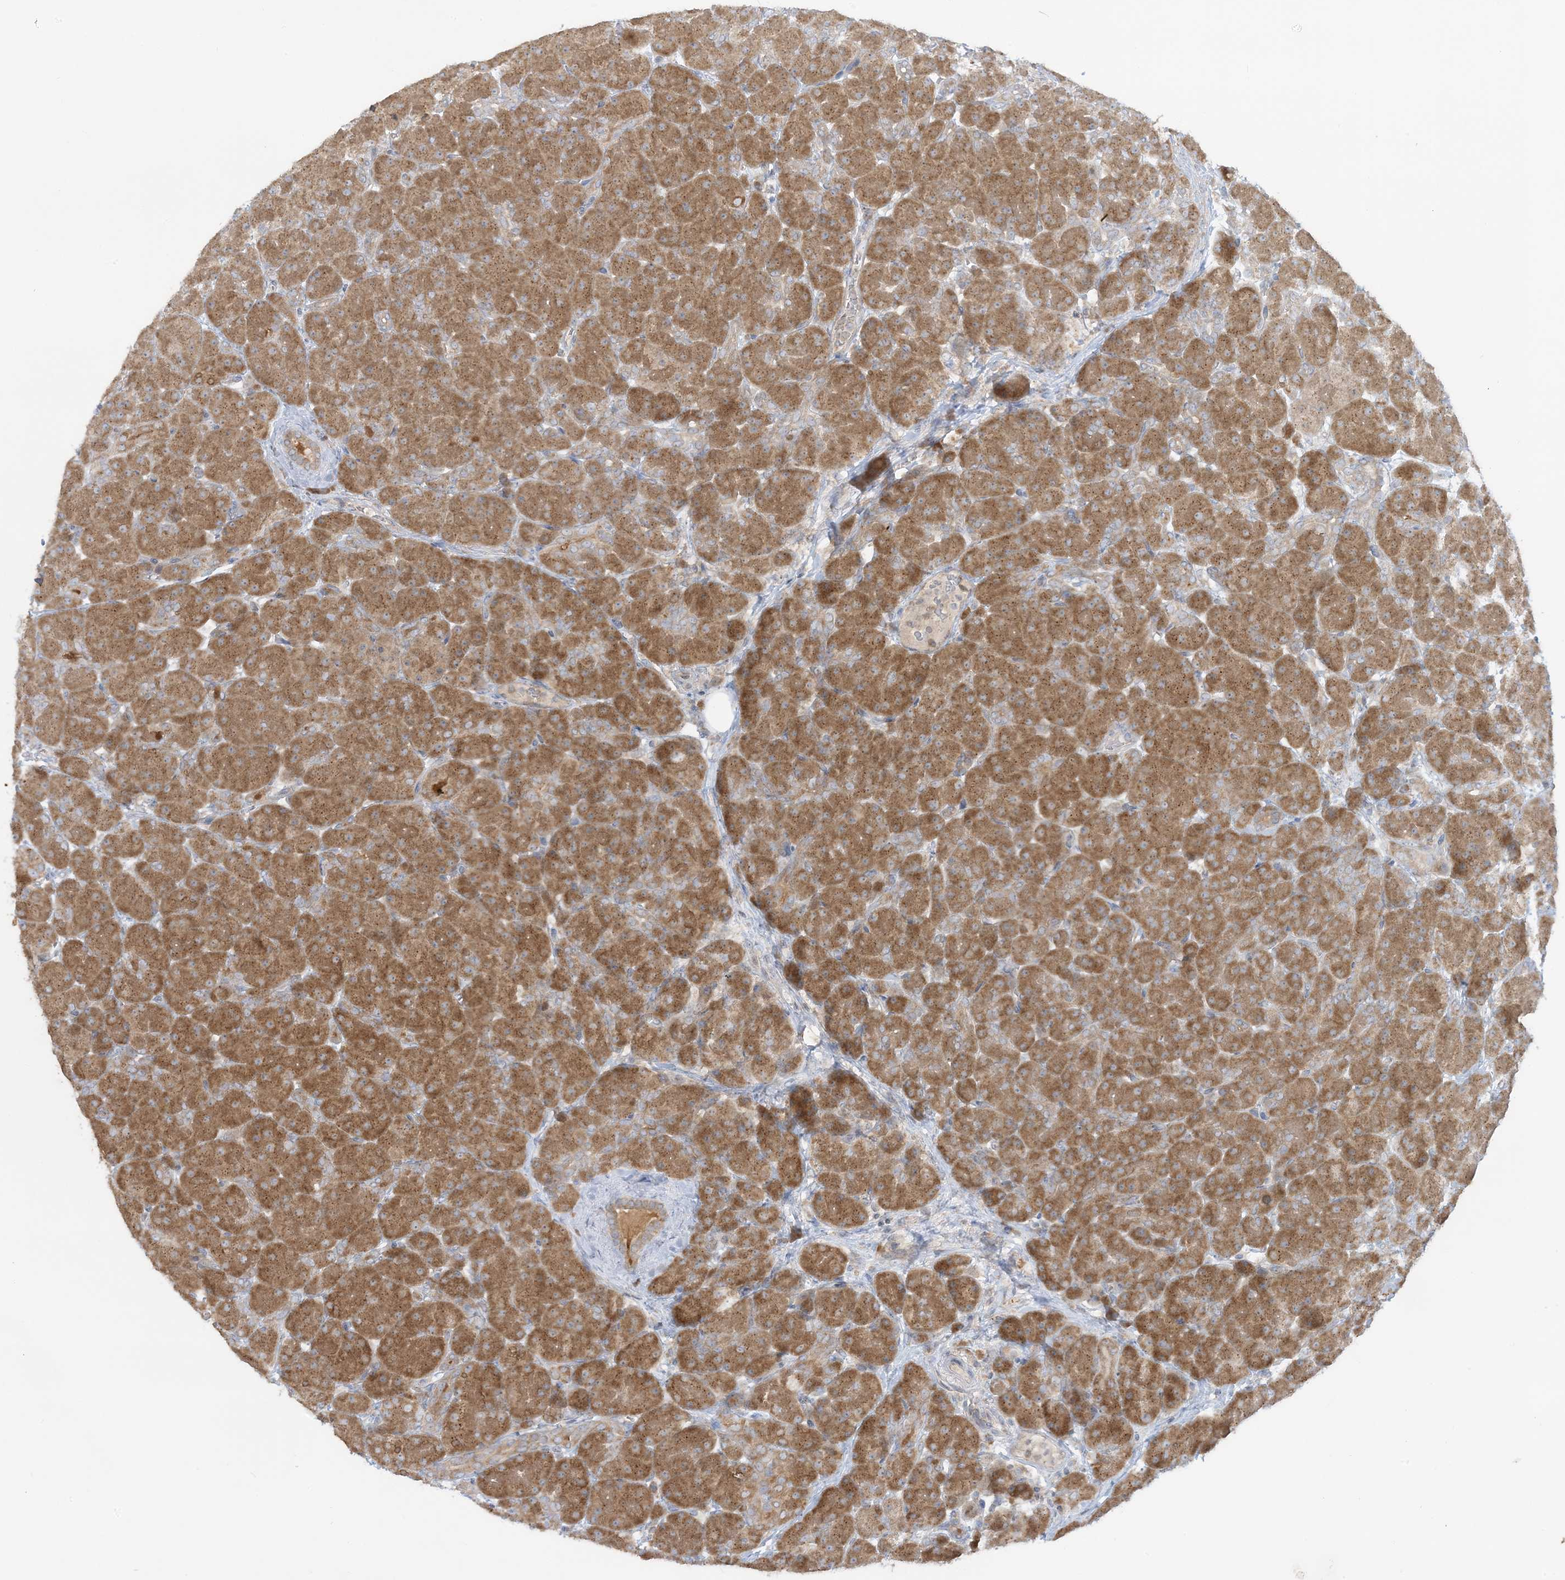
{"staining": {"intensity": "strong", "quantity": ">75%", "location": "cytoplasmic/membranous"}, "tissue": "pancreas", "cell_type": "Exocrine glandular cells", "image_type": "normal", "snomed": [{"axis": "morphology", "description": "Normal tissue, NOS"}, {"axis": "topography", "description": "Pancreas"}], "caption": "Pancreas stained for a protein displays strong cytoplasmic/membranous positivity in exocrine glandular cells. The protein of interest is shown in brown color, while the nuclei are stained blue.", "gene": "RPP40", "patient": {"sex": "male", "age": 66}}